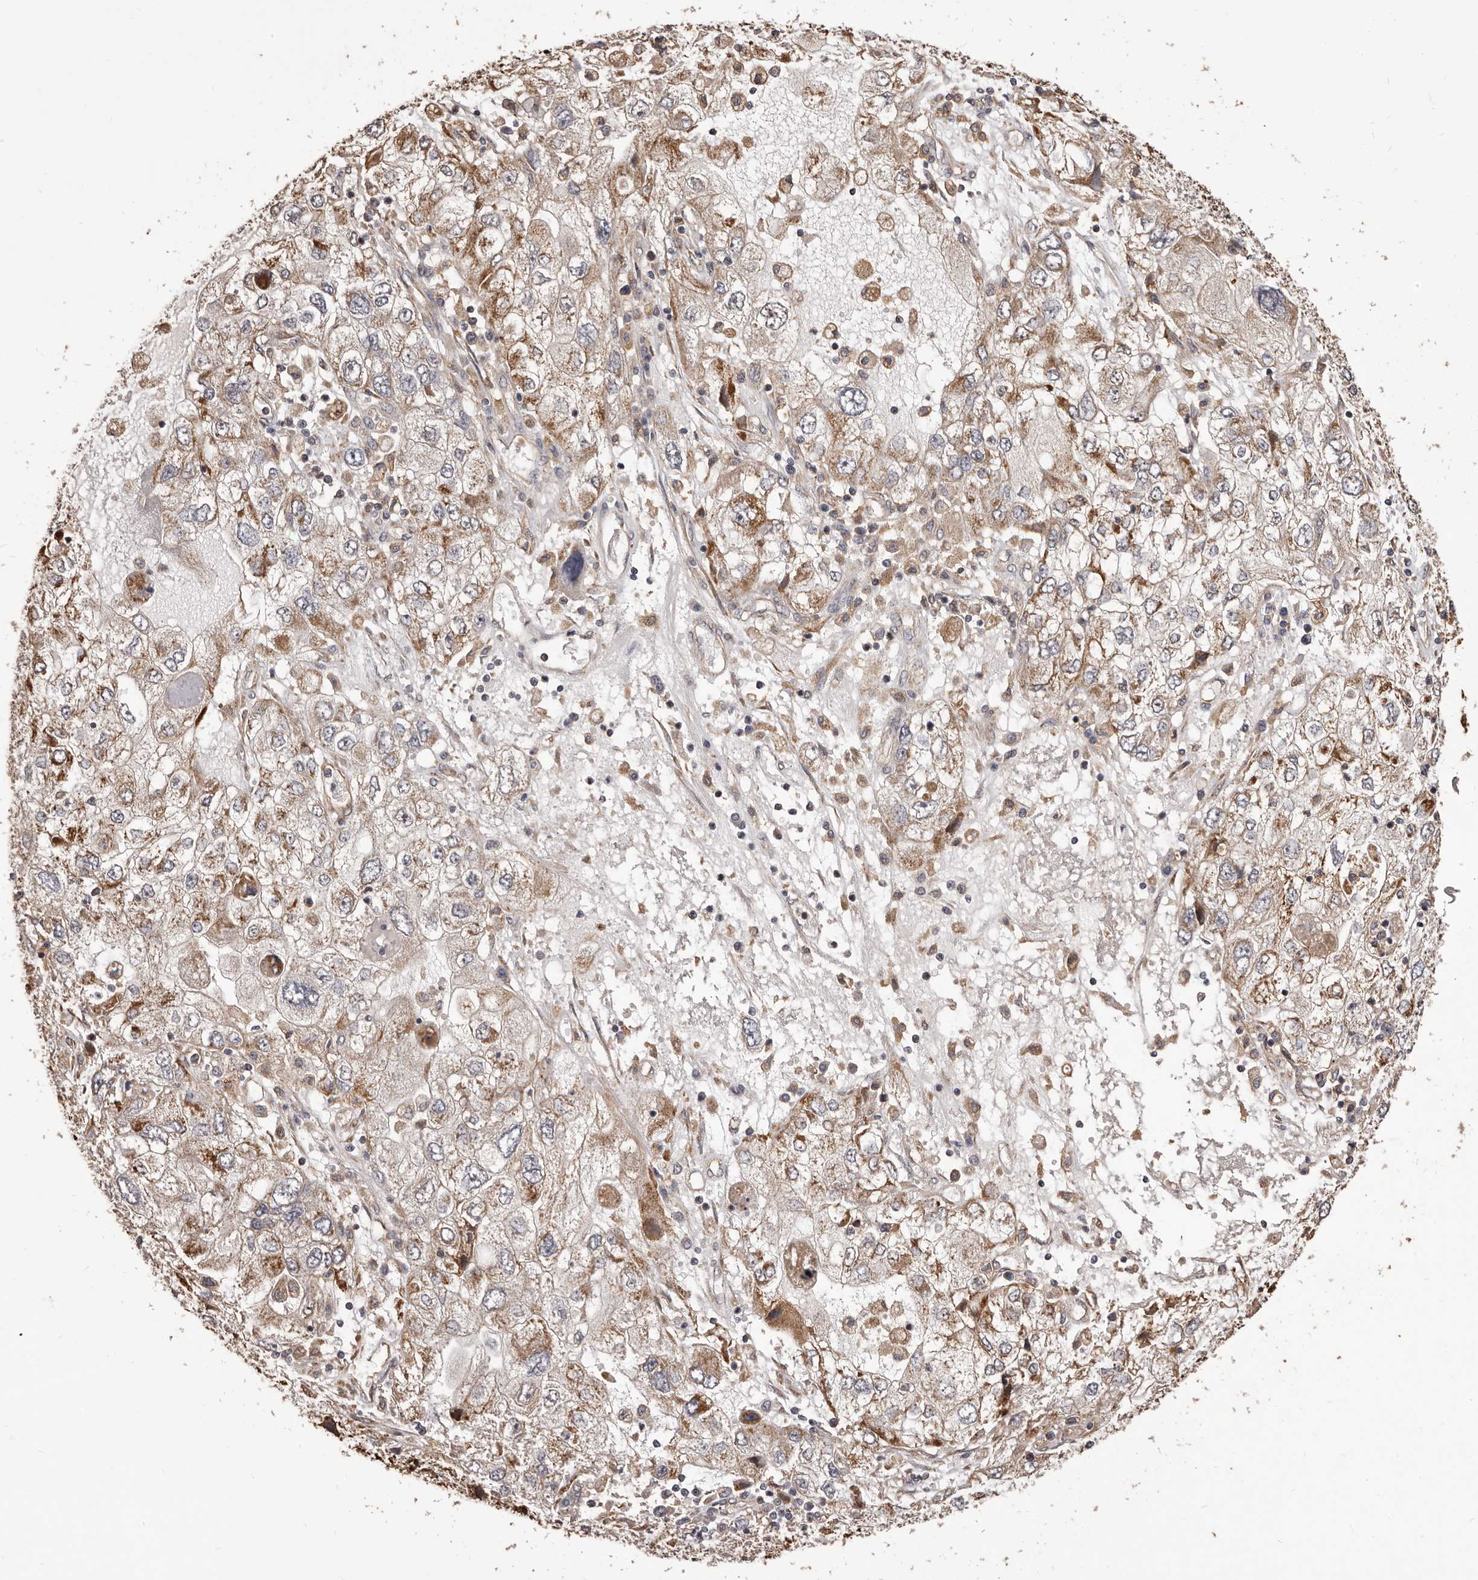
{"staining": {"intensity": "moderate", "quantity": "<25%", "location": "cytoplasmic/membranous"}, "tissue": "endometrial cancer", "cell_type": "Tumor cells", "image_type": "cancer", "snomed": [{"axis": "morphology", "description": "Adenocarcinoma, NOS"}, {"axis": "topography", "description": "Endometrium"}], "caption": "Immunohistochemistry staining of adenocarcinoma (endometrial), which demonstrates low levels of moderate cytoplasmic/membranous positivity in approximately <25% of tumor cells indicating moderate cytoplasmic/membranous protein expression. The staining was performed using DAB (3,3'-diaminobenzidine) (brown) for protein detection and nuclei were counterstained in hematoxylin (blue).", "gene": "ALPK1", "patient": {"sex": "female", "age": 49}}